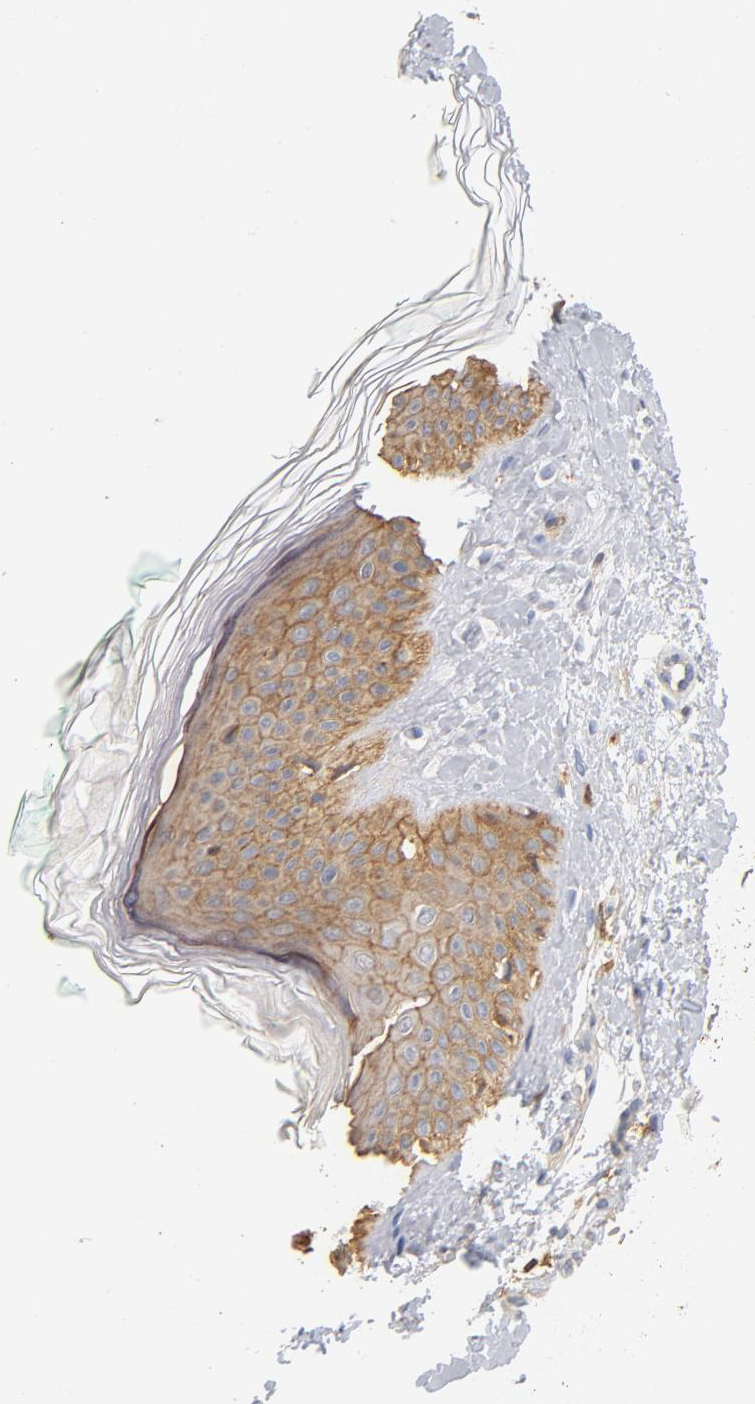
{"staining": {"intensity": "weak", "quantity": "25%-75%", "location": "cytoplasmic/membranous"}, "tissue": "skin", "cell_type": "Fibroblasts", "image_type": "normal", "snomed": [{"axis": "morphology", "description": "Normal tissue, NOS"}, {"axis": "topography", "description": "Skin"}], "caption": "Fibroblasts show weak cytoplasmic/membranous expression in about 25%-75% of cells in unremarkable skin.", "gene": "EZR", "patient": {"sex": "male", "age": 71}}